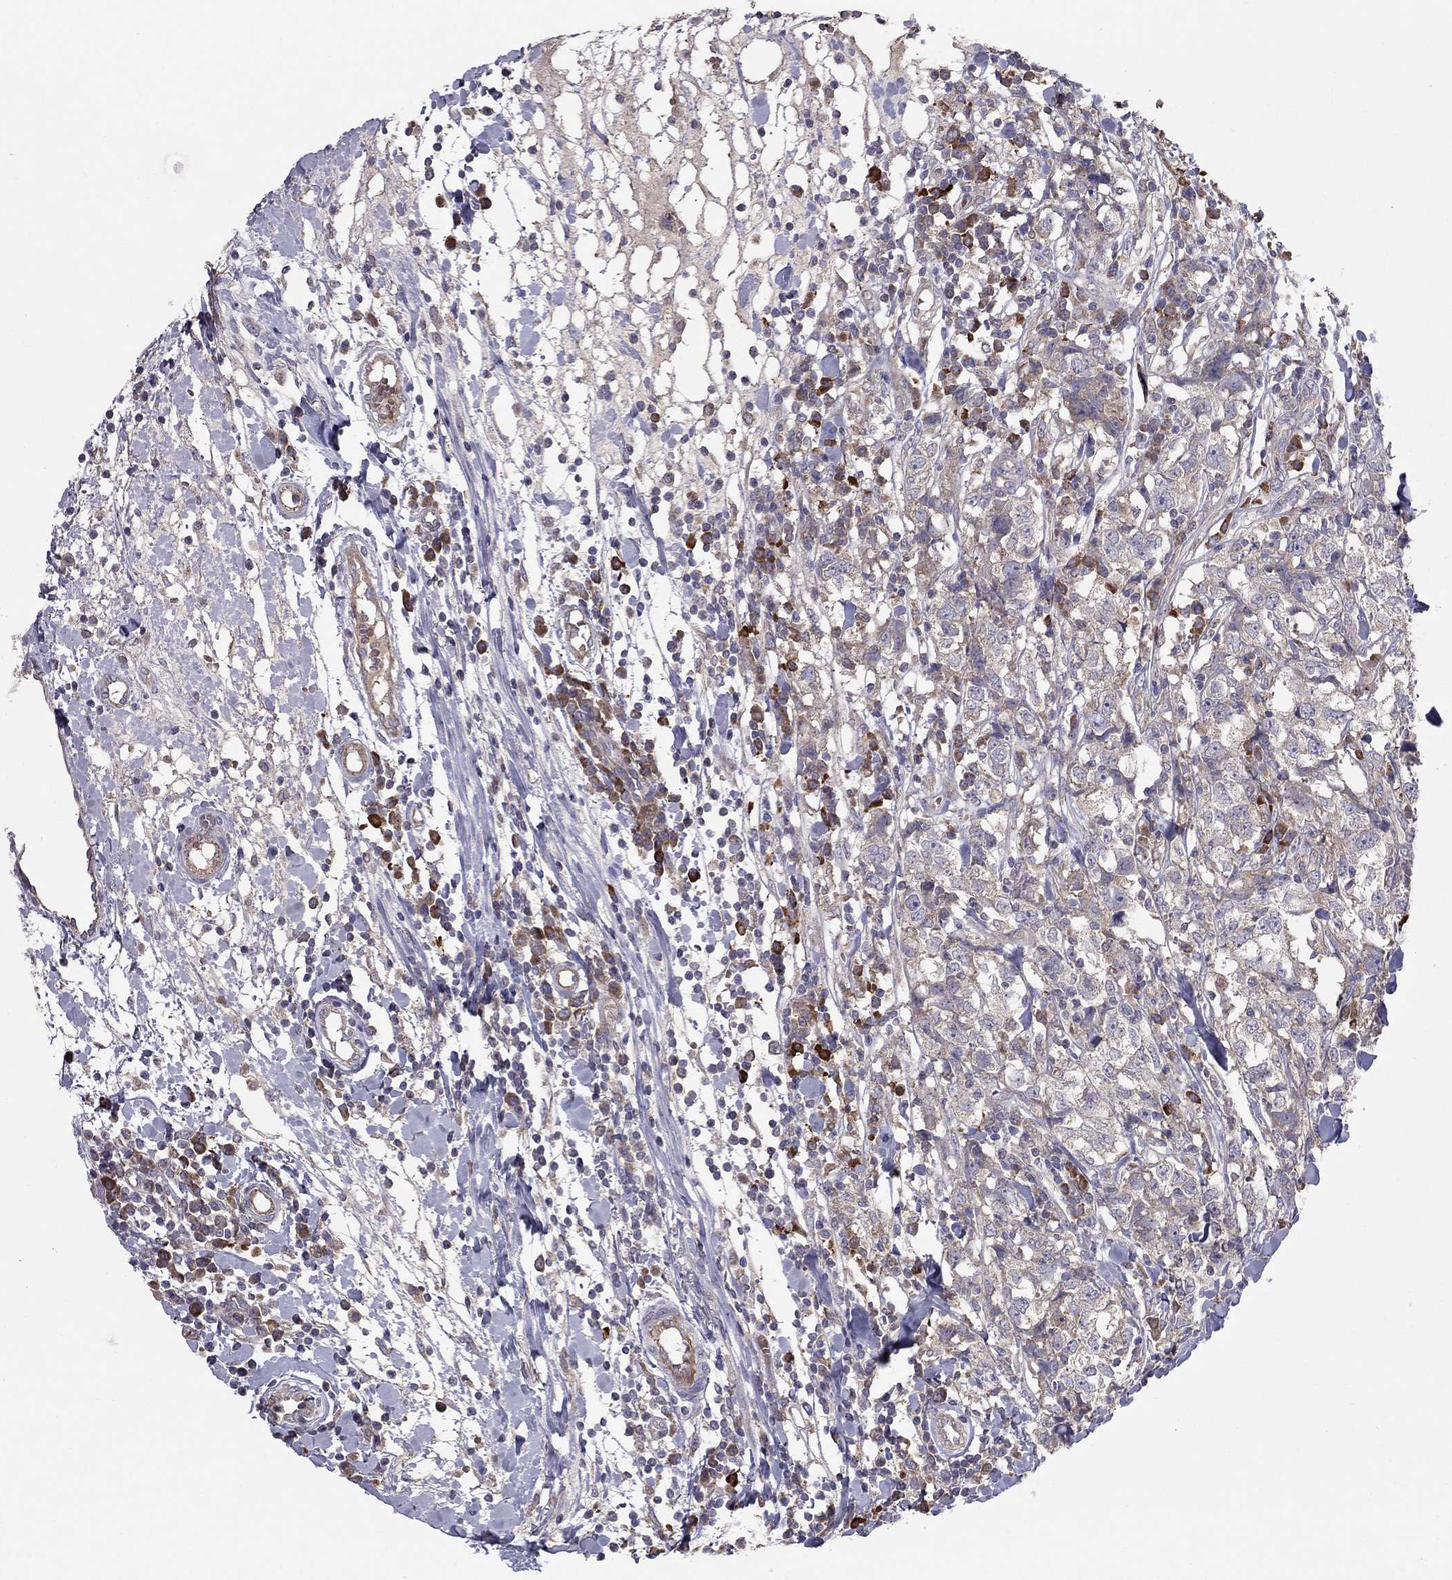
{"staining": {"intensity": "weak", "quantity": "<25%", "location": "cytoplasmic/membranous"}, "tissue": "breast cancer", "cell_type": "Tumor cells", "image_type": "cancer", "snomed": [{"axis": "morphology", "description": "Duct carcinoma"}, {"axis": "topography", "description": "Breast"}], "caption": "Immunohistochemistry (IHC) of breast cancer exhibits no expression in tumor cells.", "gene": "PIK3CG", "patient": {"sex": "female", "age": 30}}